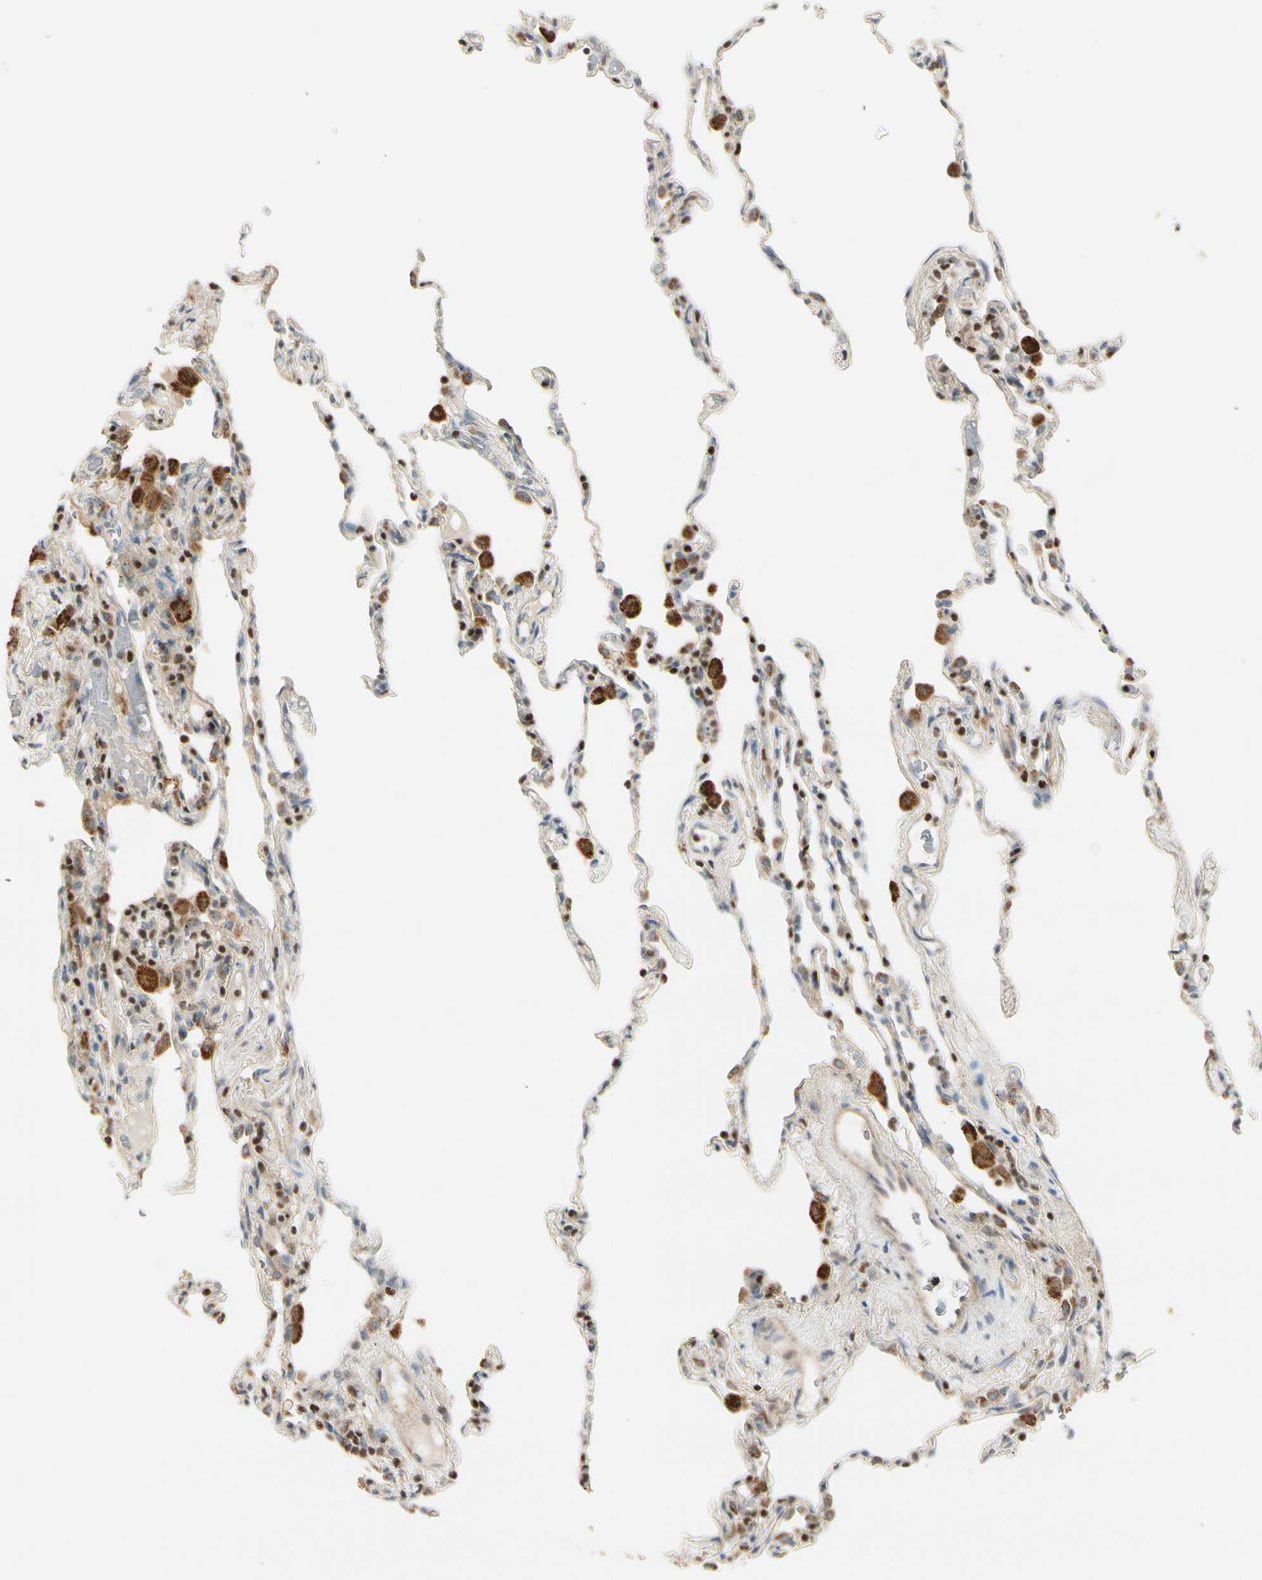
{"staining": {"intensity": "weak", "quantity": "25%-75%", "location": "cytoplasmic/membranous"}, "tissue": "lung", "cell_type": "Alveolar cells", "image_type": "normal", "snomed": [{"axis": "morphology", "description": "Normal tissue, NOS"}, {"axis": "topography", "description": "Lung"}], "caption": "DAB immunohistochemical staining of normal human lung exhibits weak cytoplasmic/membranous protein expression in about 25%-75% of alveolar cells.", "gene": "NFYA", "patient": {"sex": "male", "age": 59}}